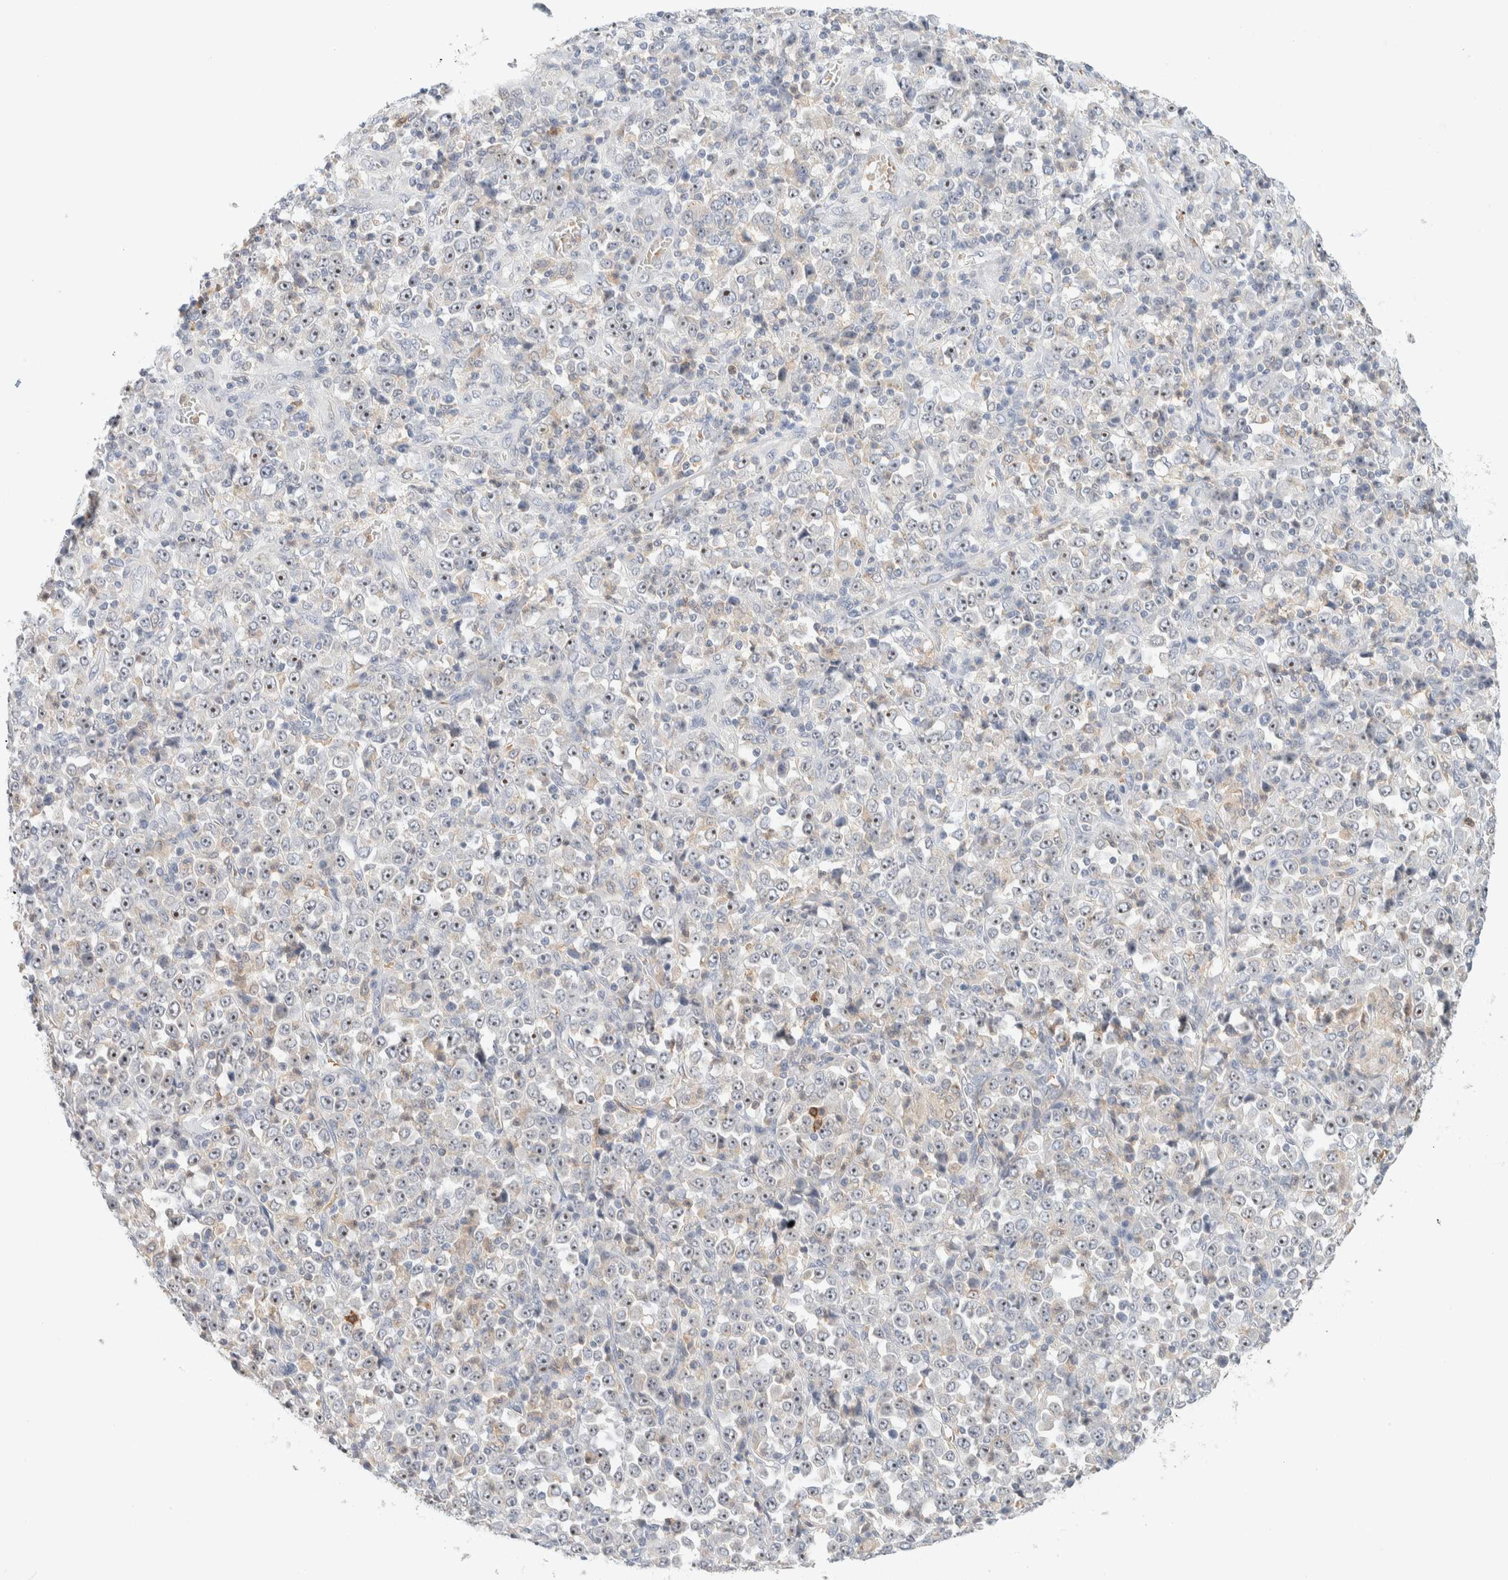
{"staining": {"intensity": "negative", "quantity": "none", "location": "none"}, "tissue": "stomach cancer", "cell_type": "Tumor cells", "image_type": "cancer", "snomed": [{"axis": "morphology", "description": "Normal tissue, NOS"}, {"axis": "morphology", "description": "Adenocarcinoma, NOS"}, {"axis": "topography", "description": "Stomach, upper"}, {"axis": "topography", "description": "Stomach"}], "caption": "Immunohistochemistry of human stomach adenocarcinoma demonstrates no positivity in tumor cells.", "gene": "HDHD3", "patient": {"sex": "male", "age": 59}}